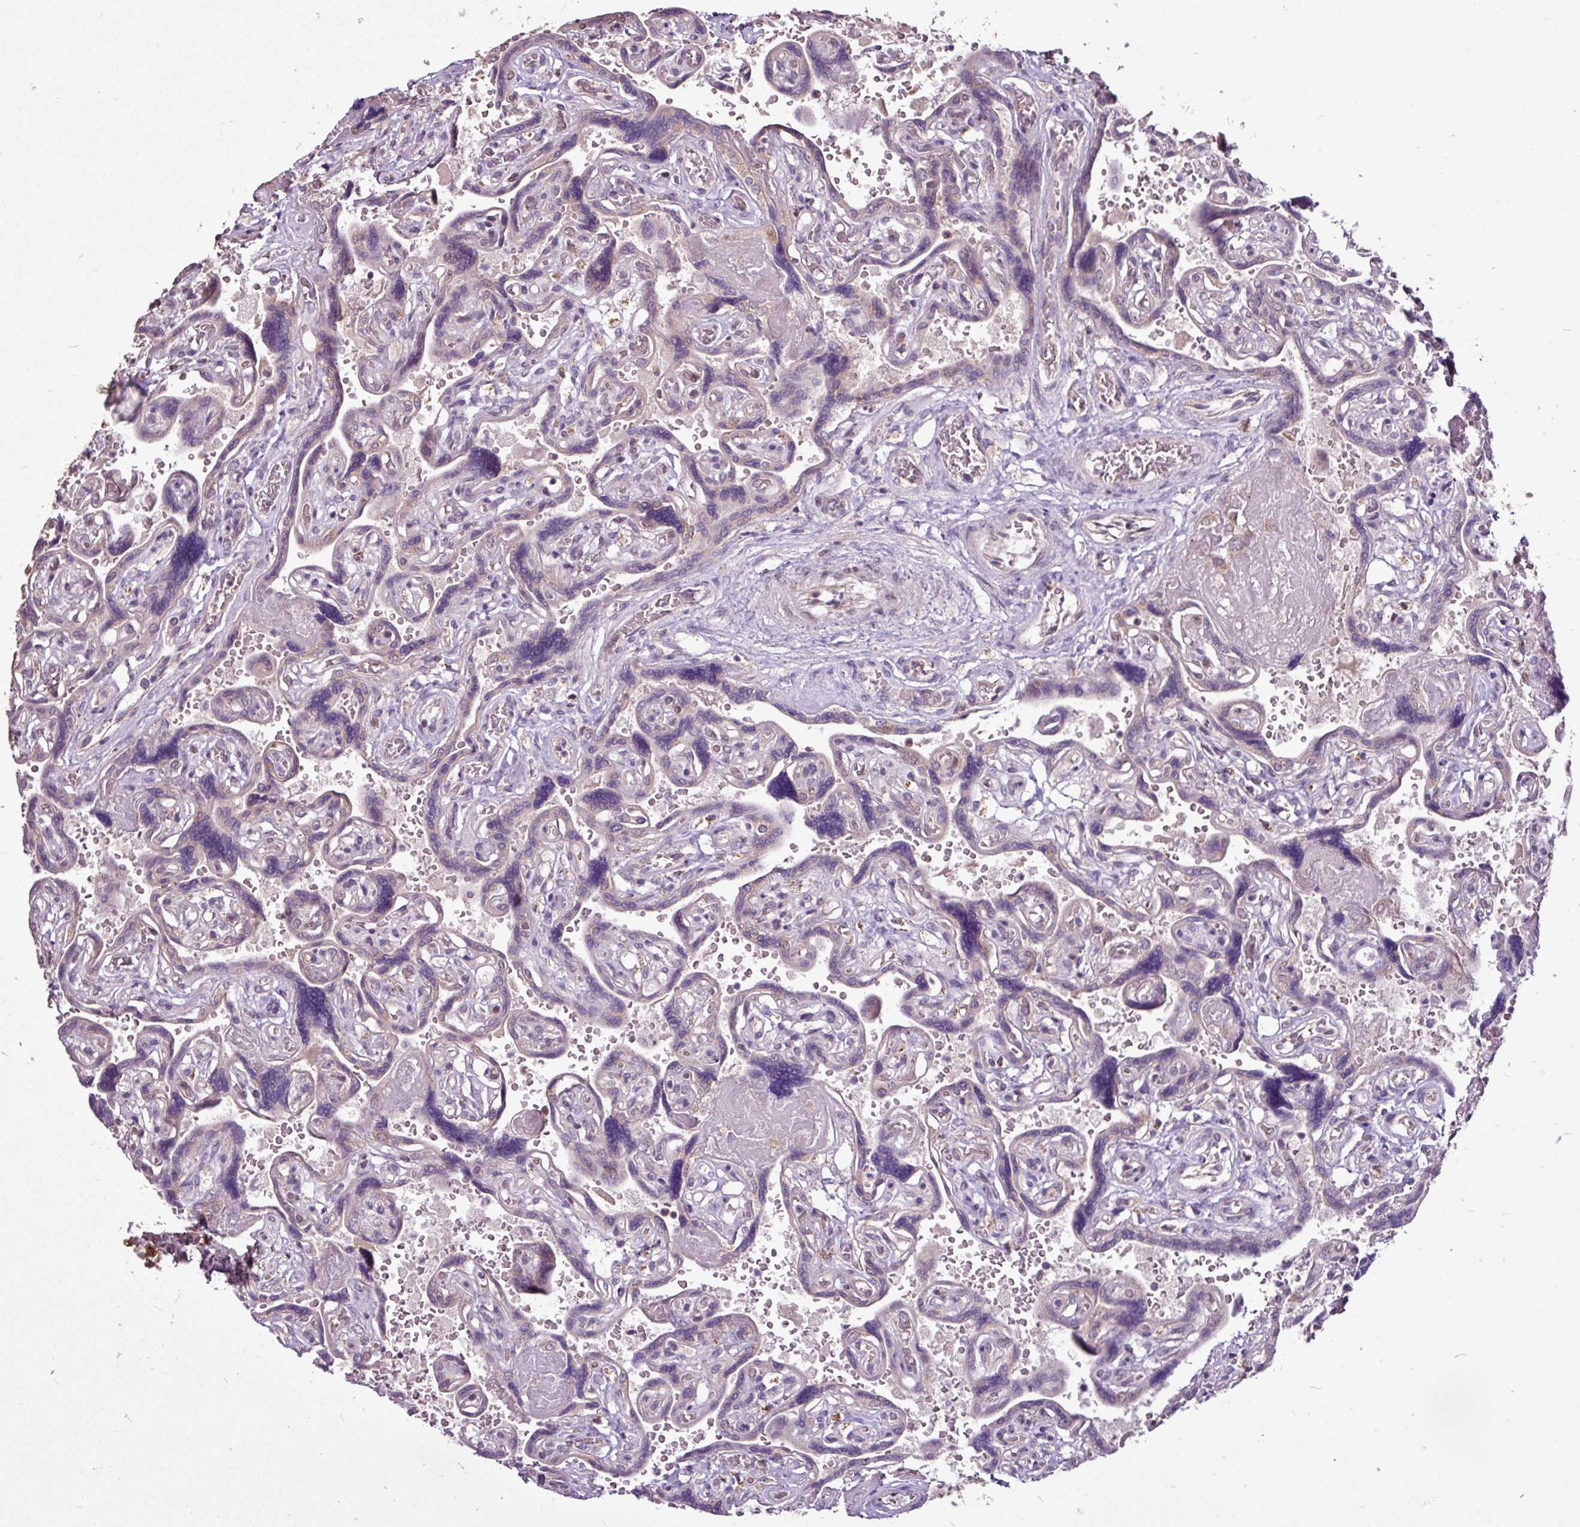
{"staining": {"intensity": "moderate", "quantity": ">75%", "location": "cytoplasmic/membranous,nuclear"}, "tissue": "placenta", "cell_type": "Decidual cells", "image_type": "normal", "snomed": [{"axis": "morphology", "description": "Normal tissue, NOS"}, {"axis": "topography", "description": "Placenta"}], "caption": "DAB immunohistochemical staining of normal human placenta shows moderate cytoplasmic/membranous,nuclear protein positivity in approximately >75% of decidual cells.", "gene": "SKIC2", "patient": {"sex": "female", "age": 32}}